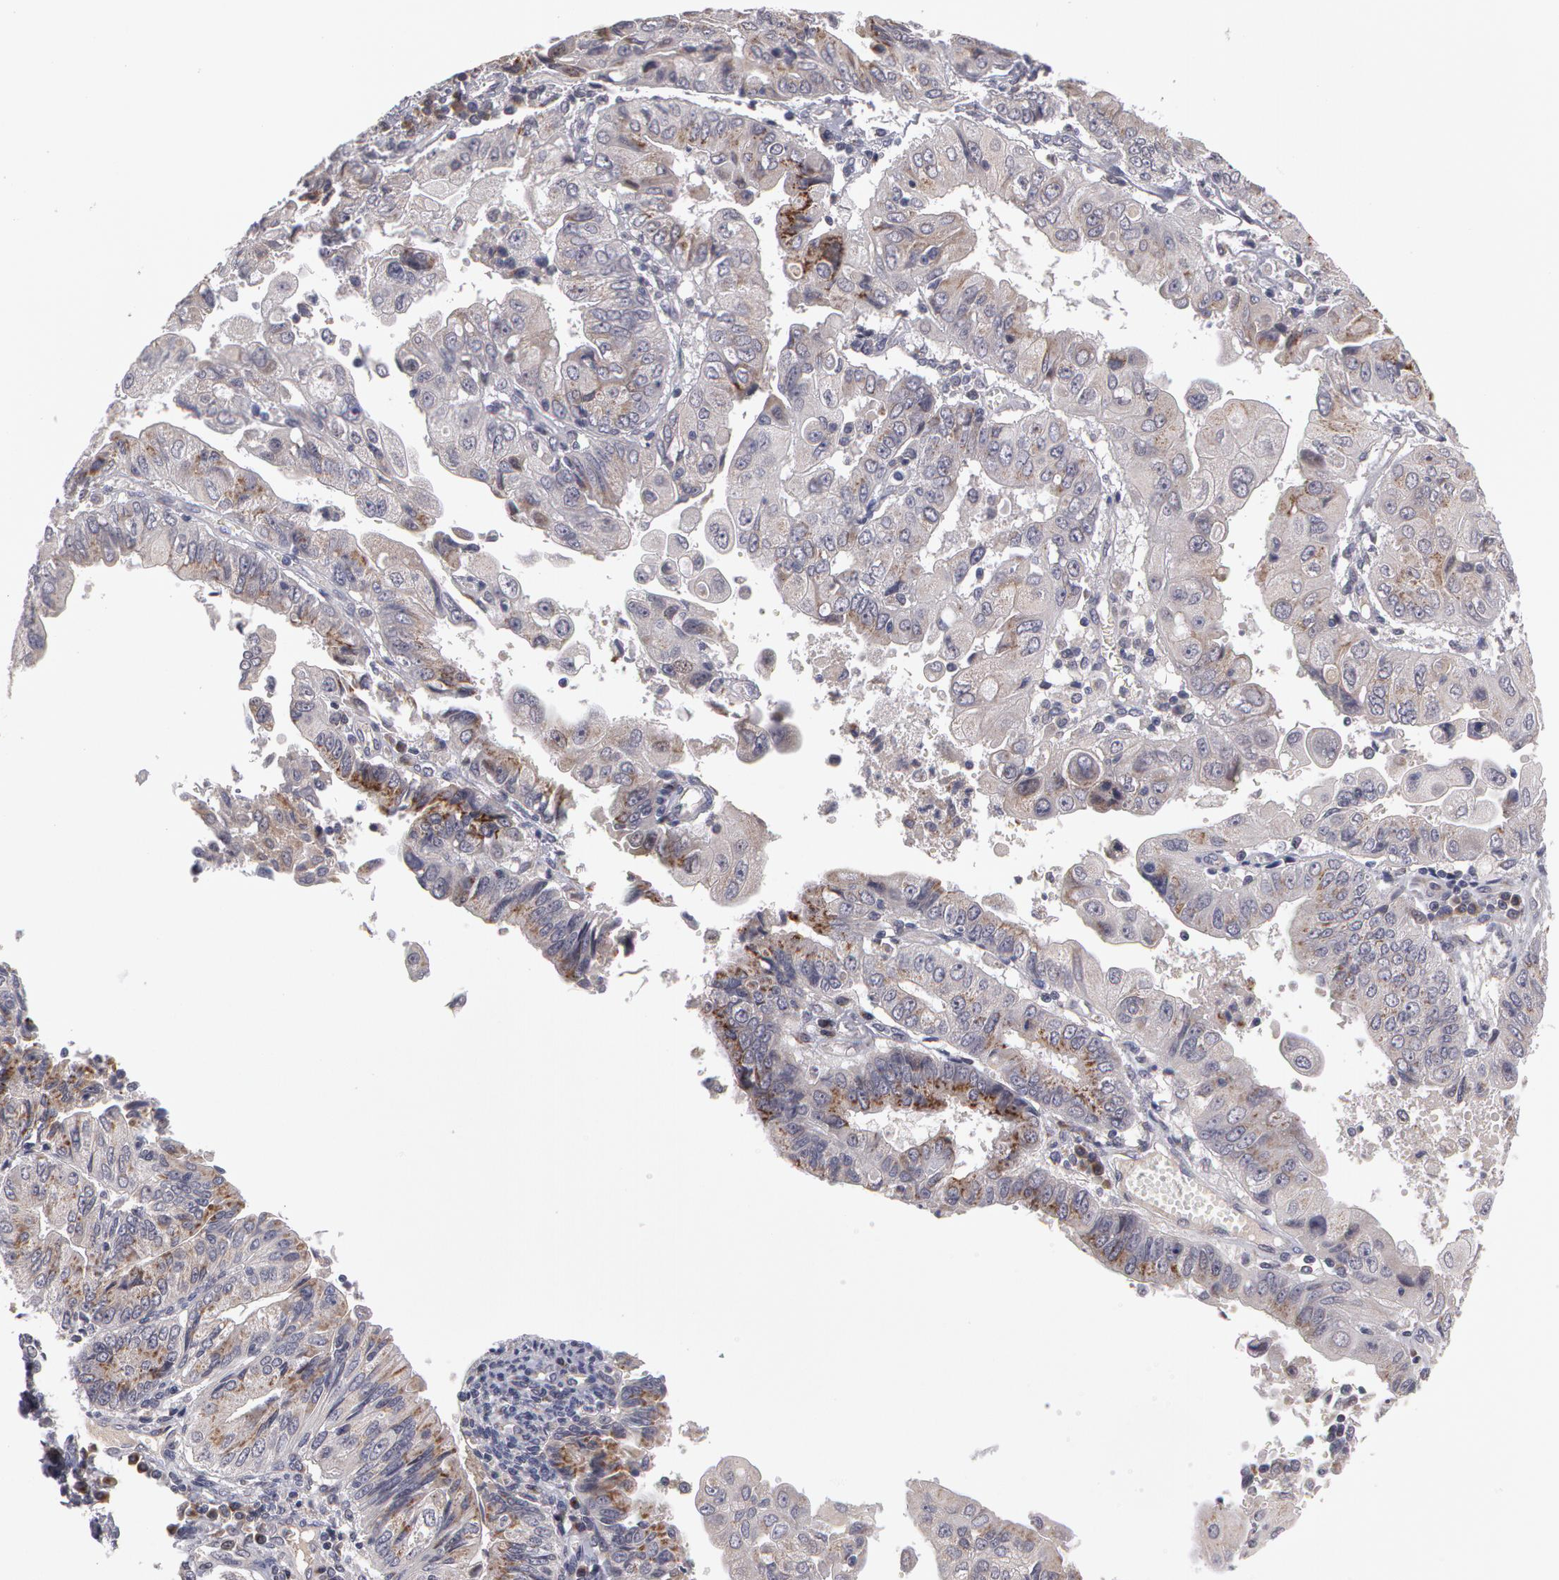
{"staining": {"intensity": "negative", "quantity": "none", "location": "none"}, "tissue": "endometrial cancer", "cell_type": "Tumor cells", "image_type": "cancer", "snomed": [{"axis": "morphology", "description": "Adenocarcinoma, NOS"}, {"axis": "topography", "description": "Endometrium"}], "caption": "IHC photomicrograph of endometrial adenocarcinoma stained for a protein (brown), which shows no positivity in tumor cells. (DAB immunohistochemistry with hematoxylin counter stain).", "gene": "STX5", "patient": {"sex": "female", "age": 75}}